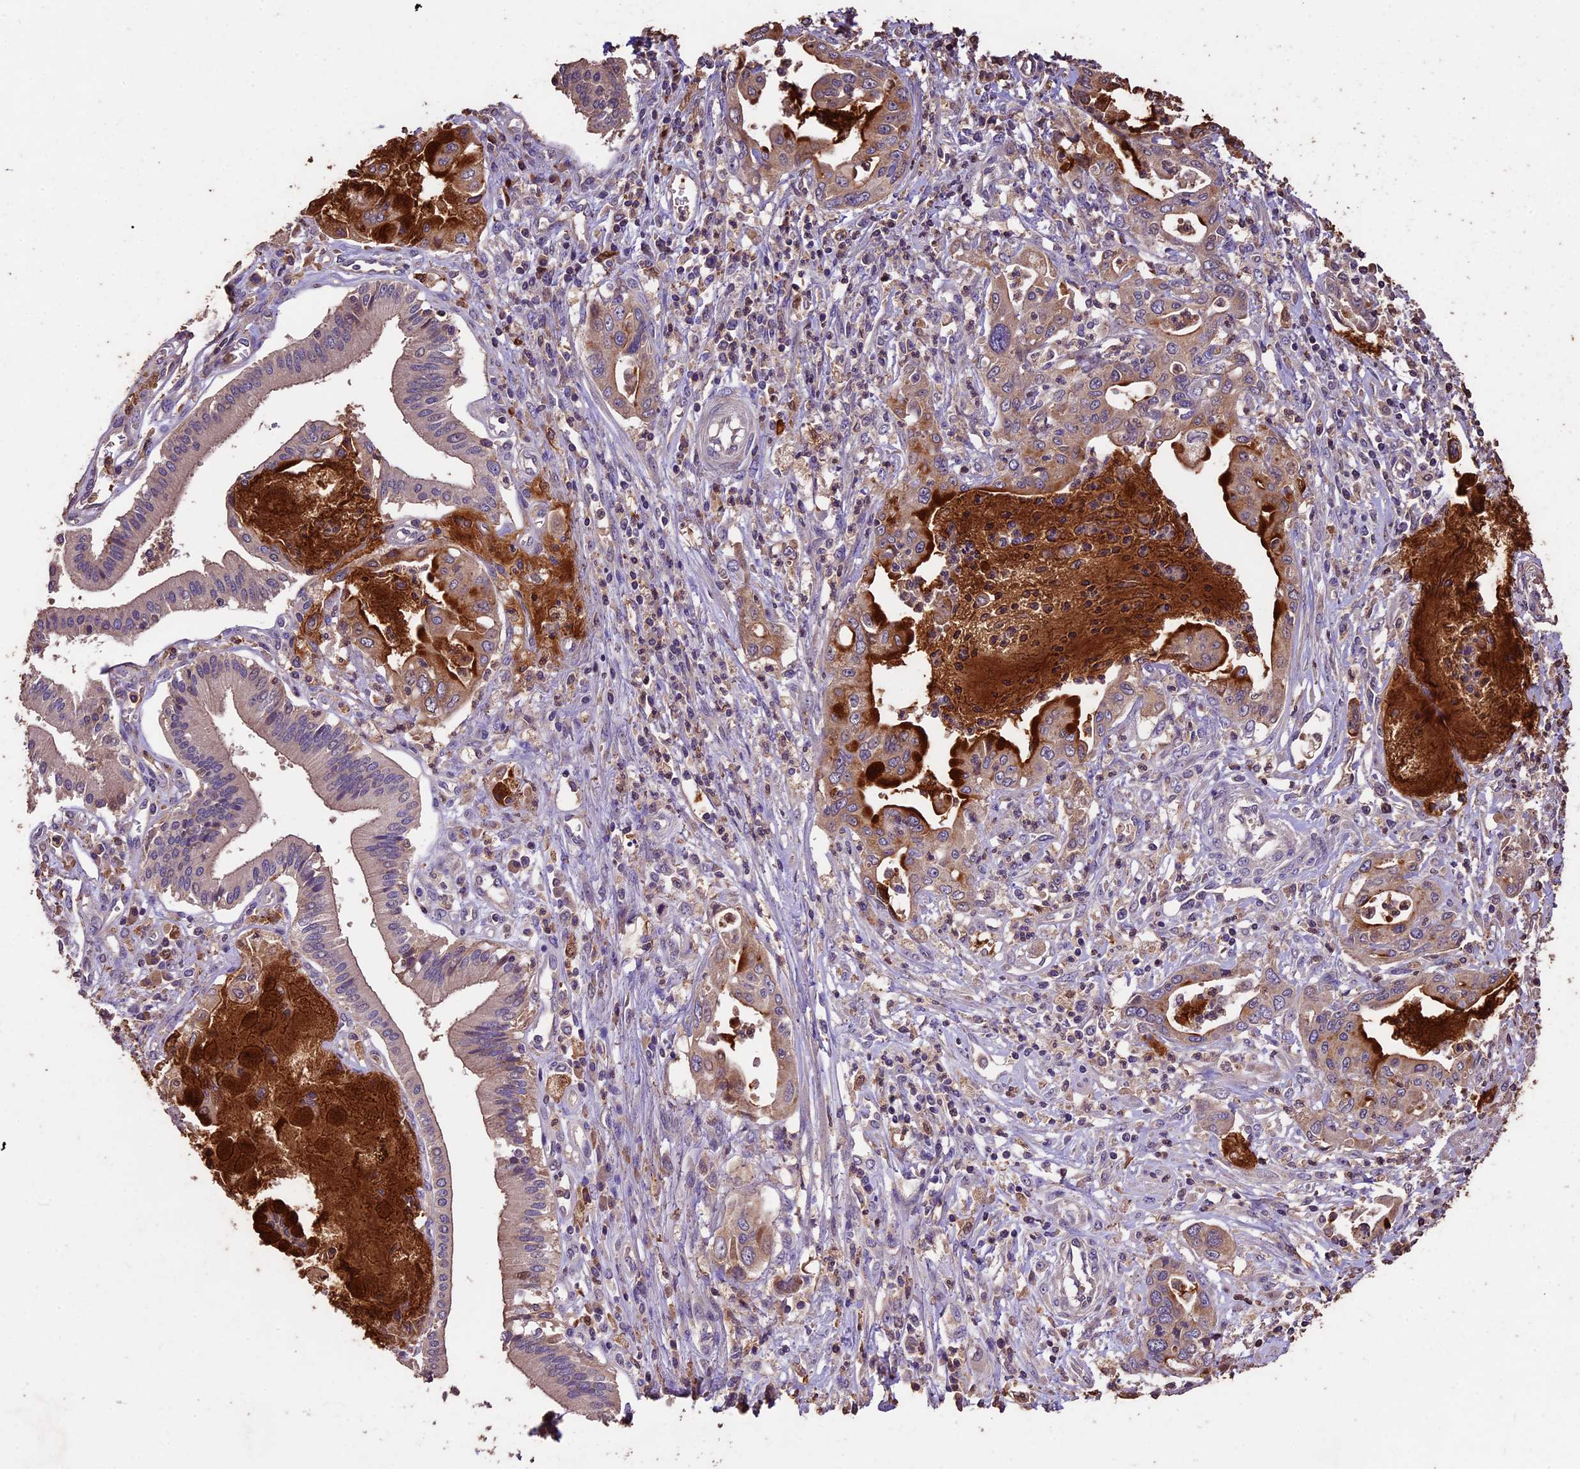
{"staining": {"intensity": "strong", "quantity": "25%-75%", "location": "cytoplasmic/membranous"}, "tissue": "pancreatic cancer", "cell_type": "Tumor cells", "image_type": "cancer", "snomed": [{"axis": "morphology", "description": "Adenocarcinoma, NOS"}, {"axis": "topography", "description": "Pancreas"}], "caption": "Immunohistochemistry (DAB (3,3'-diaminobenzidine)) staining of pancreatic cancer (adenocarcinoma) displays strong cytoplasmic/membranous protein positivity in approximately 25%-75% of tumor cells. (DAB IHC, brown staining for protein, blue staining for nuclei).", "gene": "CRLF1", "patient": {"sex": "male", "age": 46}}